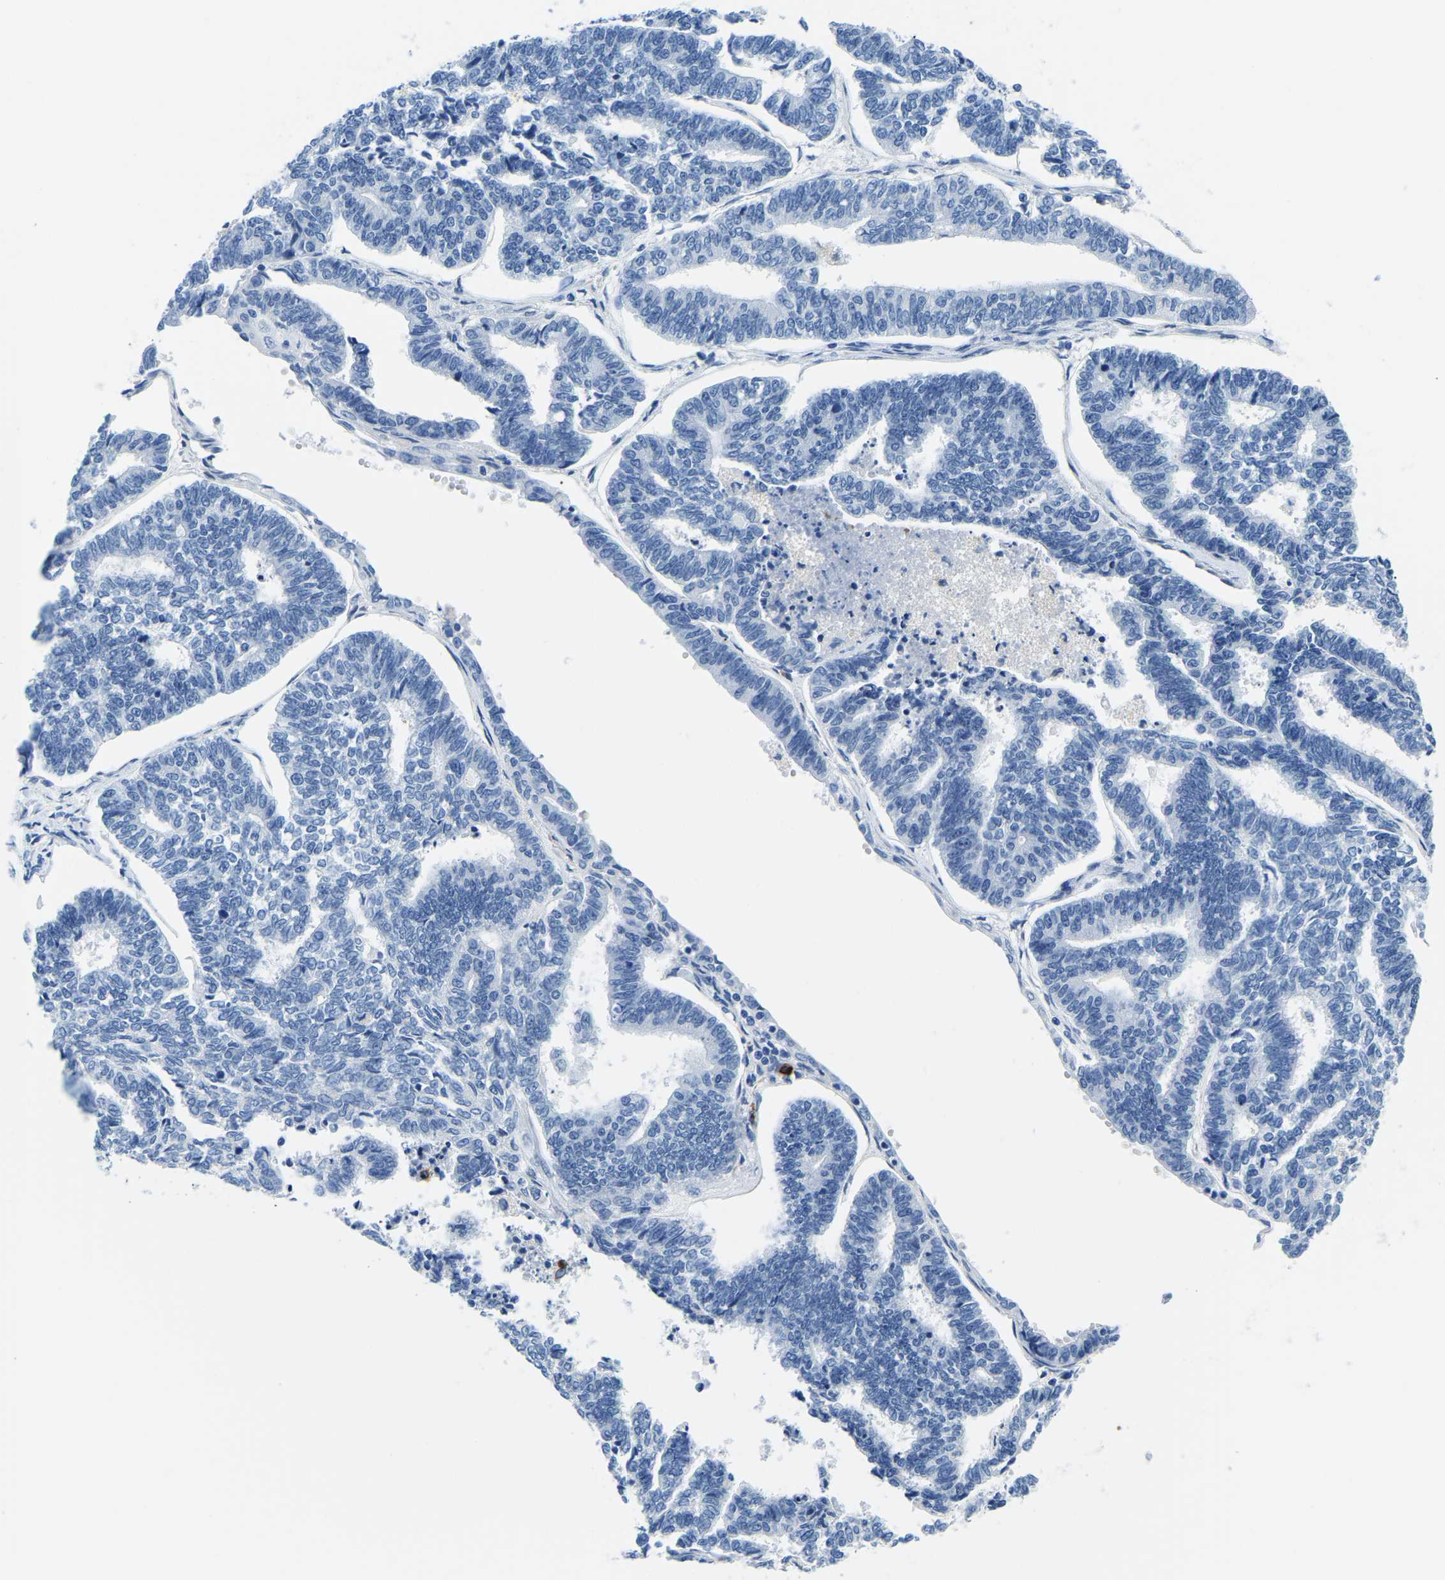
{"staining": {"intensity": "negative", "quantity": "none", "location": "none"}, "tissue": "endometrial cancer", "cell_type": "Tumor cells", "image_type": "cancer", "snomed": [{"axis": "morphology", "description": "Adenocarcinoma, NOS"}, {"axis": "topography", "description": "Endometrium"}], "caption": "DAB immunohistochemical staining of human endometrial cancer (adenocarcinoma) shows no significant positivity in tumor cells.", "gene": "MS4A3", "patient": {"sex": "female", "age": 70}}